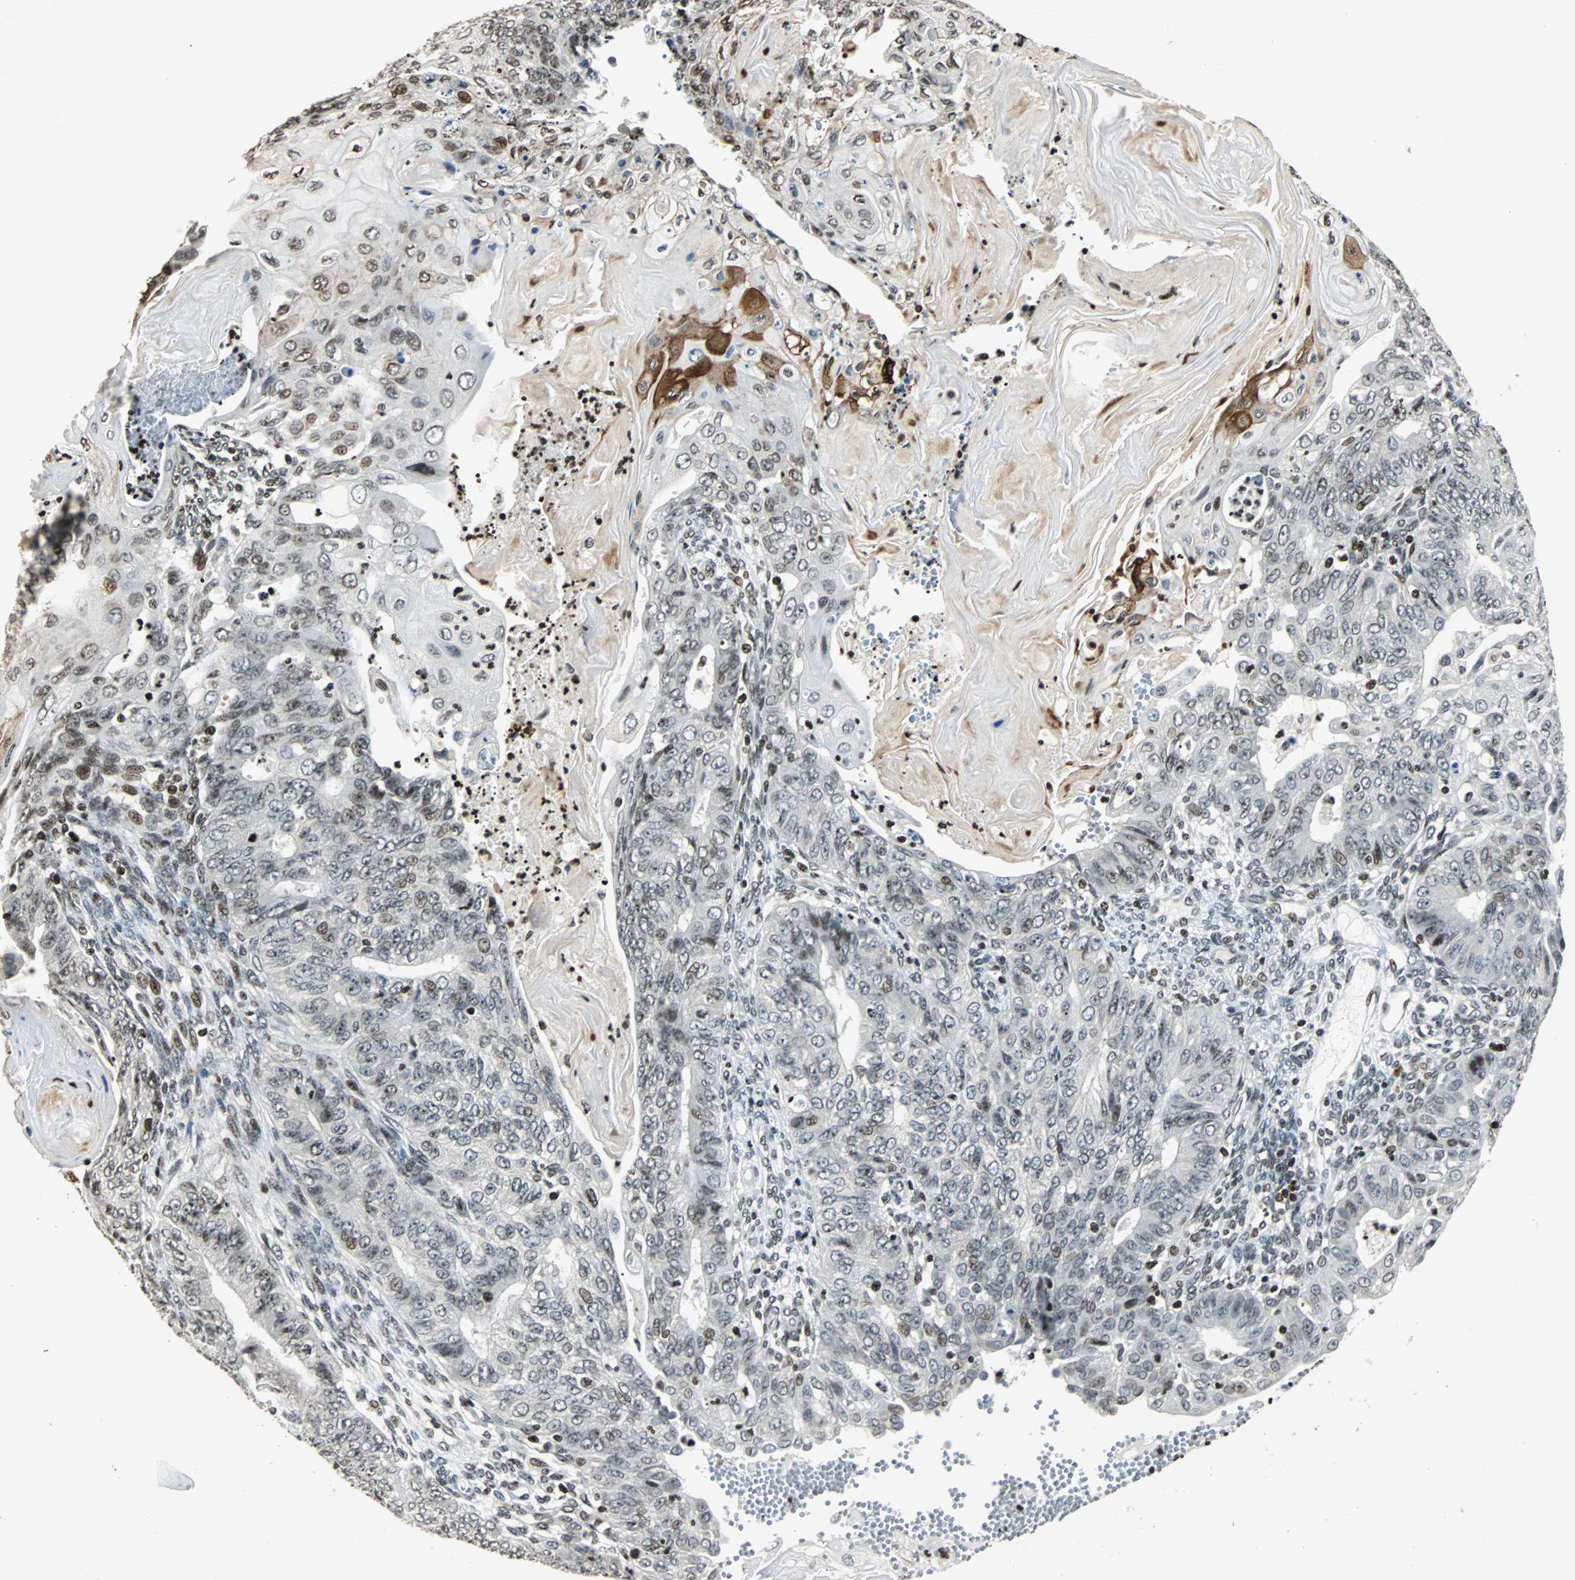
{"staining": {"intensity": "moderate", "quantity": "<25%", "location": "nuclear"}, "tissue": "endometrial cancer", "cell_type": "Tumor cells", "image_type": "cancer", "snomed": [{"axis": "morphology", "description": "Neoplasm, malignant, NOS"}, {"axis": "topography", "description": "Endometrium"}], "caption": "Protein expression analysis of human endometrial malignant neoplasm reveals moderate nuclear positivity in approximately <25% of tumor cells. (DAB IHC, brown staining for protein, blue staining for nuclei).", "gene": "PAXIP1", "patient": {"sex": "female", "age": 74}}